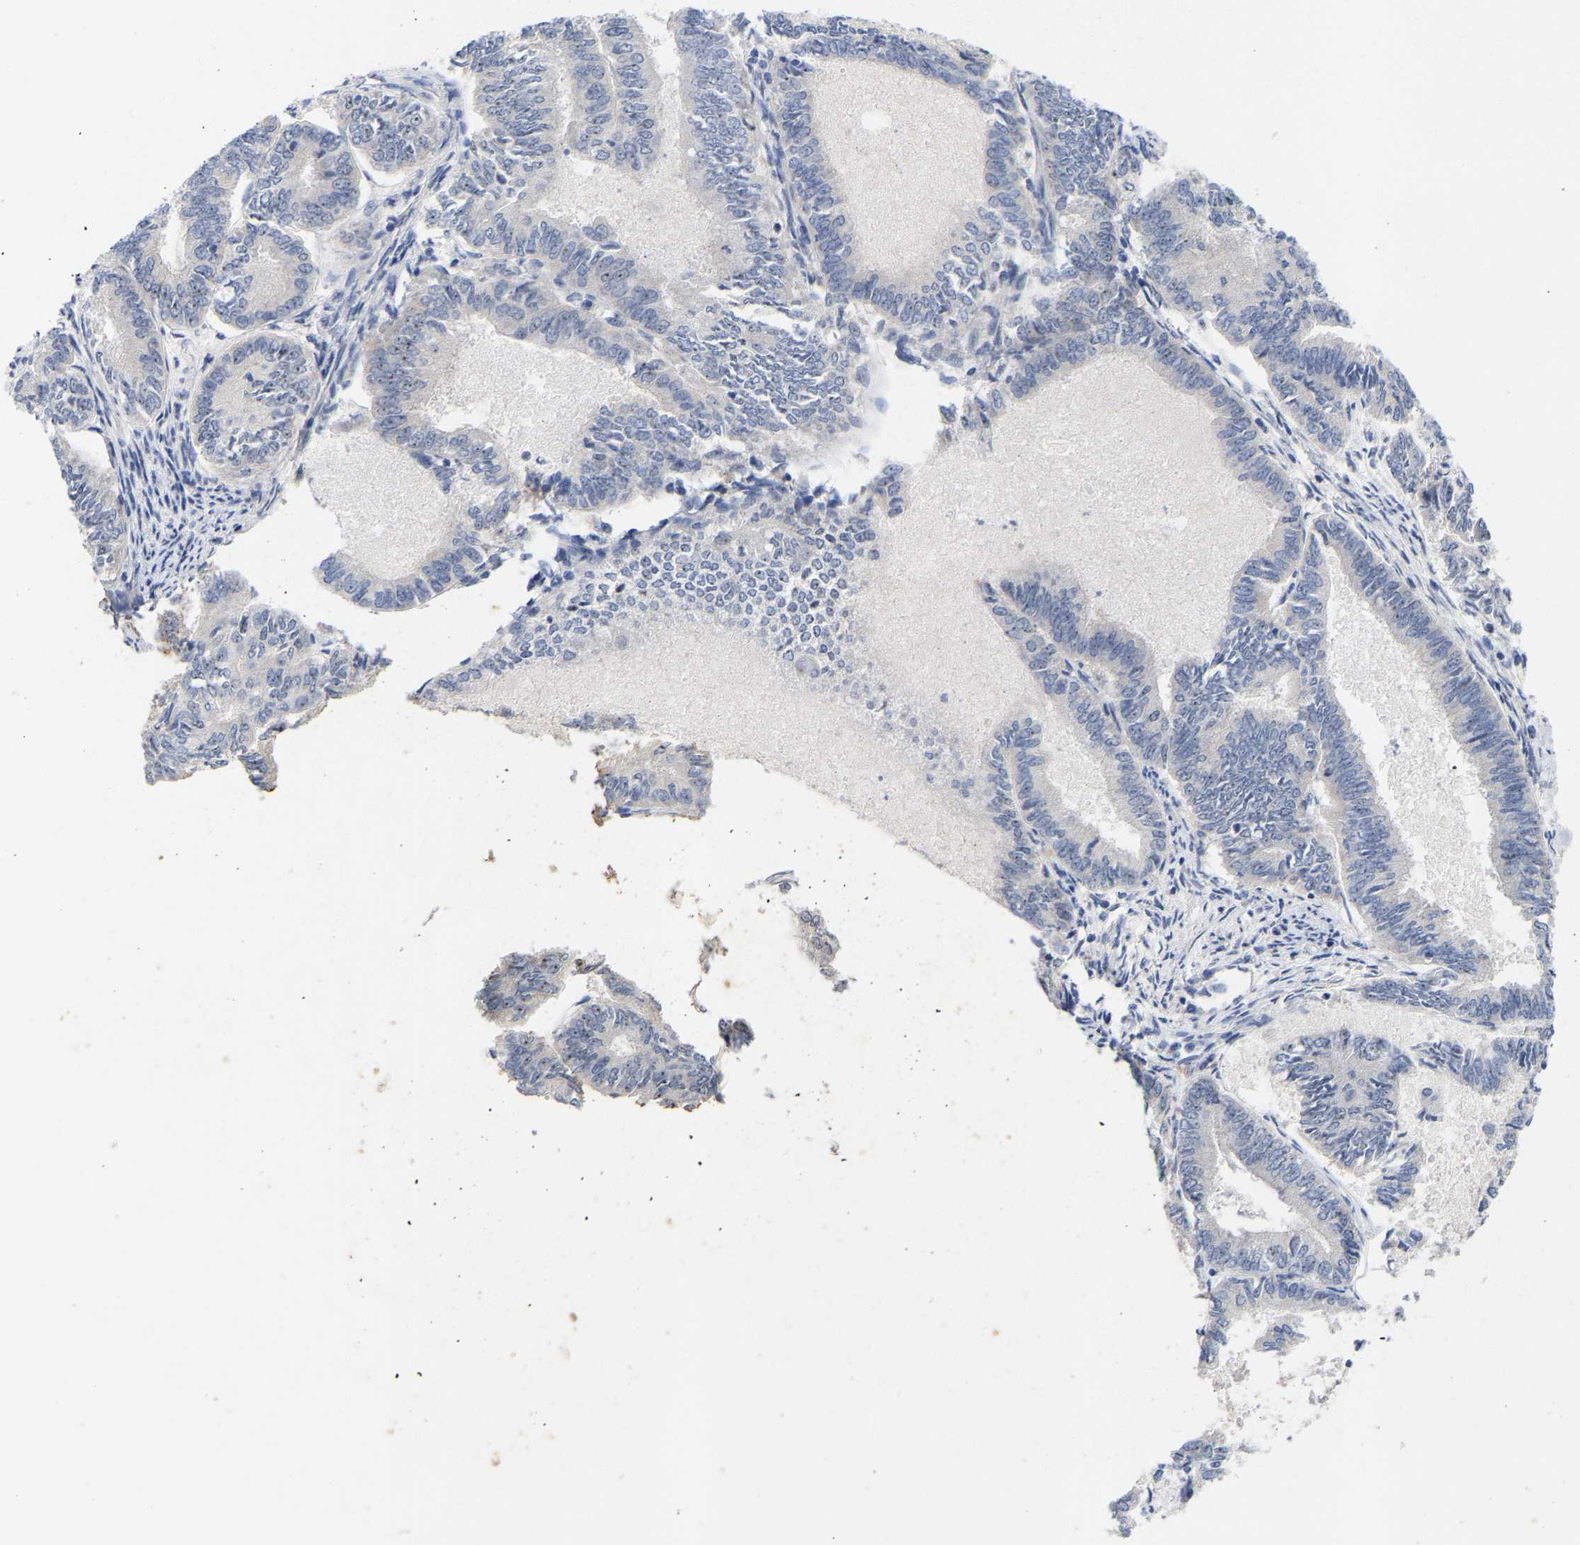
{"staining": {"intensity": "negative", "quantity": "none", "location": "none"}, "tissue": "endometrial cancer", "cell_type": "Tumor cells", "image_type": "cancer", "snomed": [{"axis": "morphology", "description": "Adenocarcinoma, NOS"}, {"axis": "topography", "description": "Endometrium"}], "caption": "Endometrial adenocarcinoma was stained to show a protein in brown. There is no significant expression in tumor cells.", "gene": "NLE1", "patient": {"sex": "female", "age": 86}}